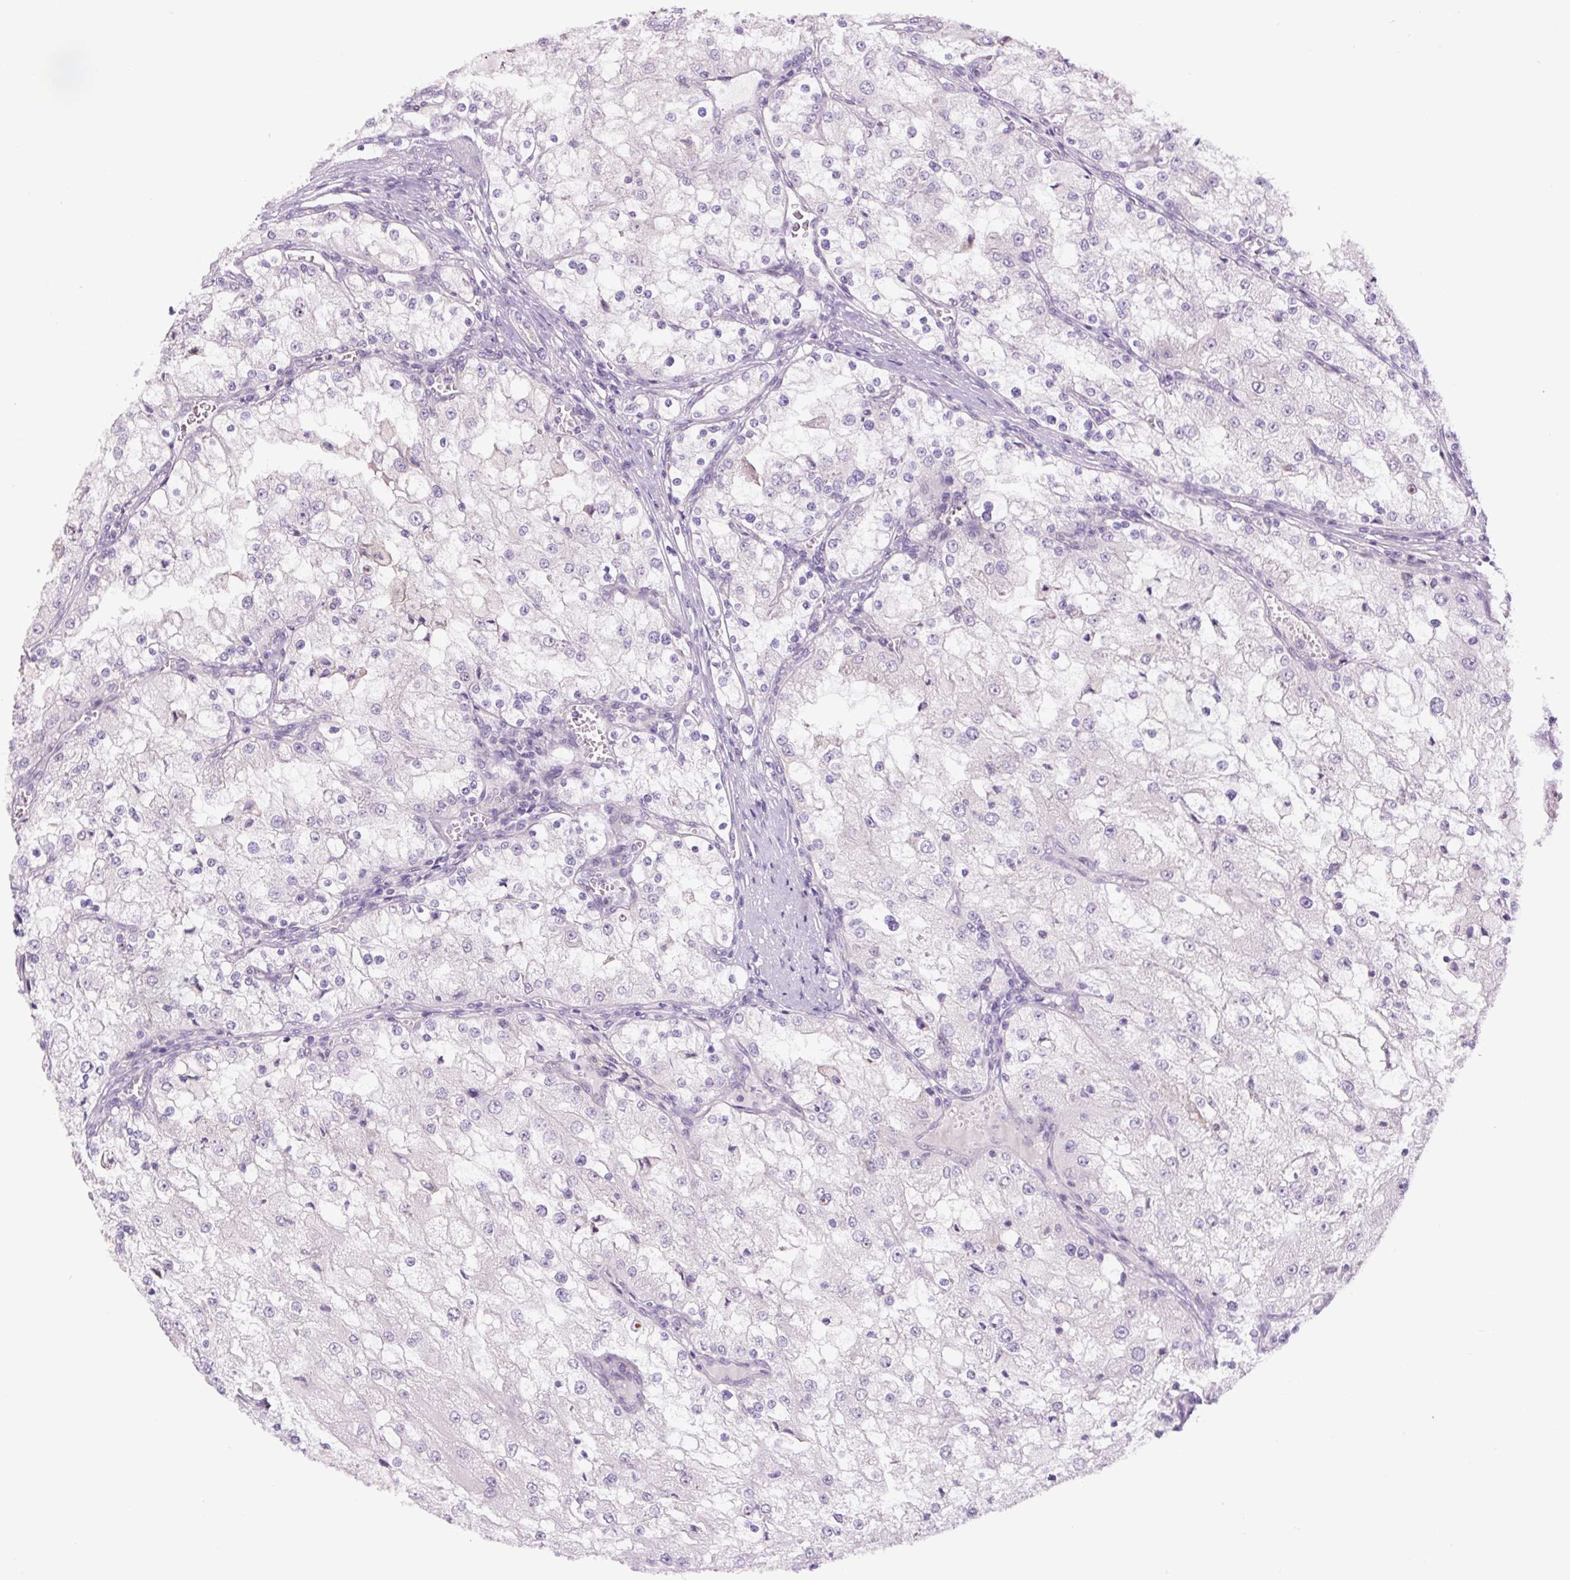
{"staining": {"intensity": "negative", "quantity": "none", "location": "none"}, "tissue": "renal cancer", "cell_type": "Tumor cells", "image_type": "cancer", "snomed": [{"axis": "morphology", "description": "Adenocarcinoma, NOS"}, {"axis": "topography", "description": "Kidney"}], "caption": "The histopathology image exhibits no significant expression in tumor cells of renal cancer (adenocarcinoma).", "gene": "MINK1", "patient": {"sex": "female", "age": 74}}